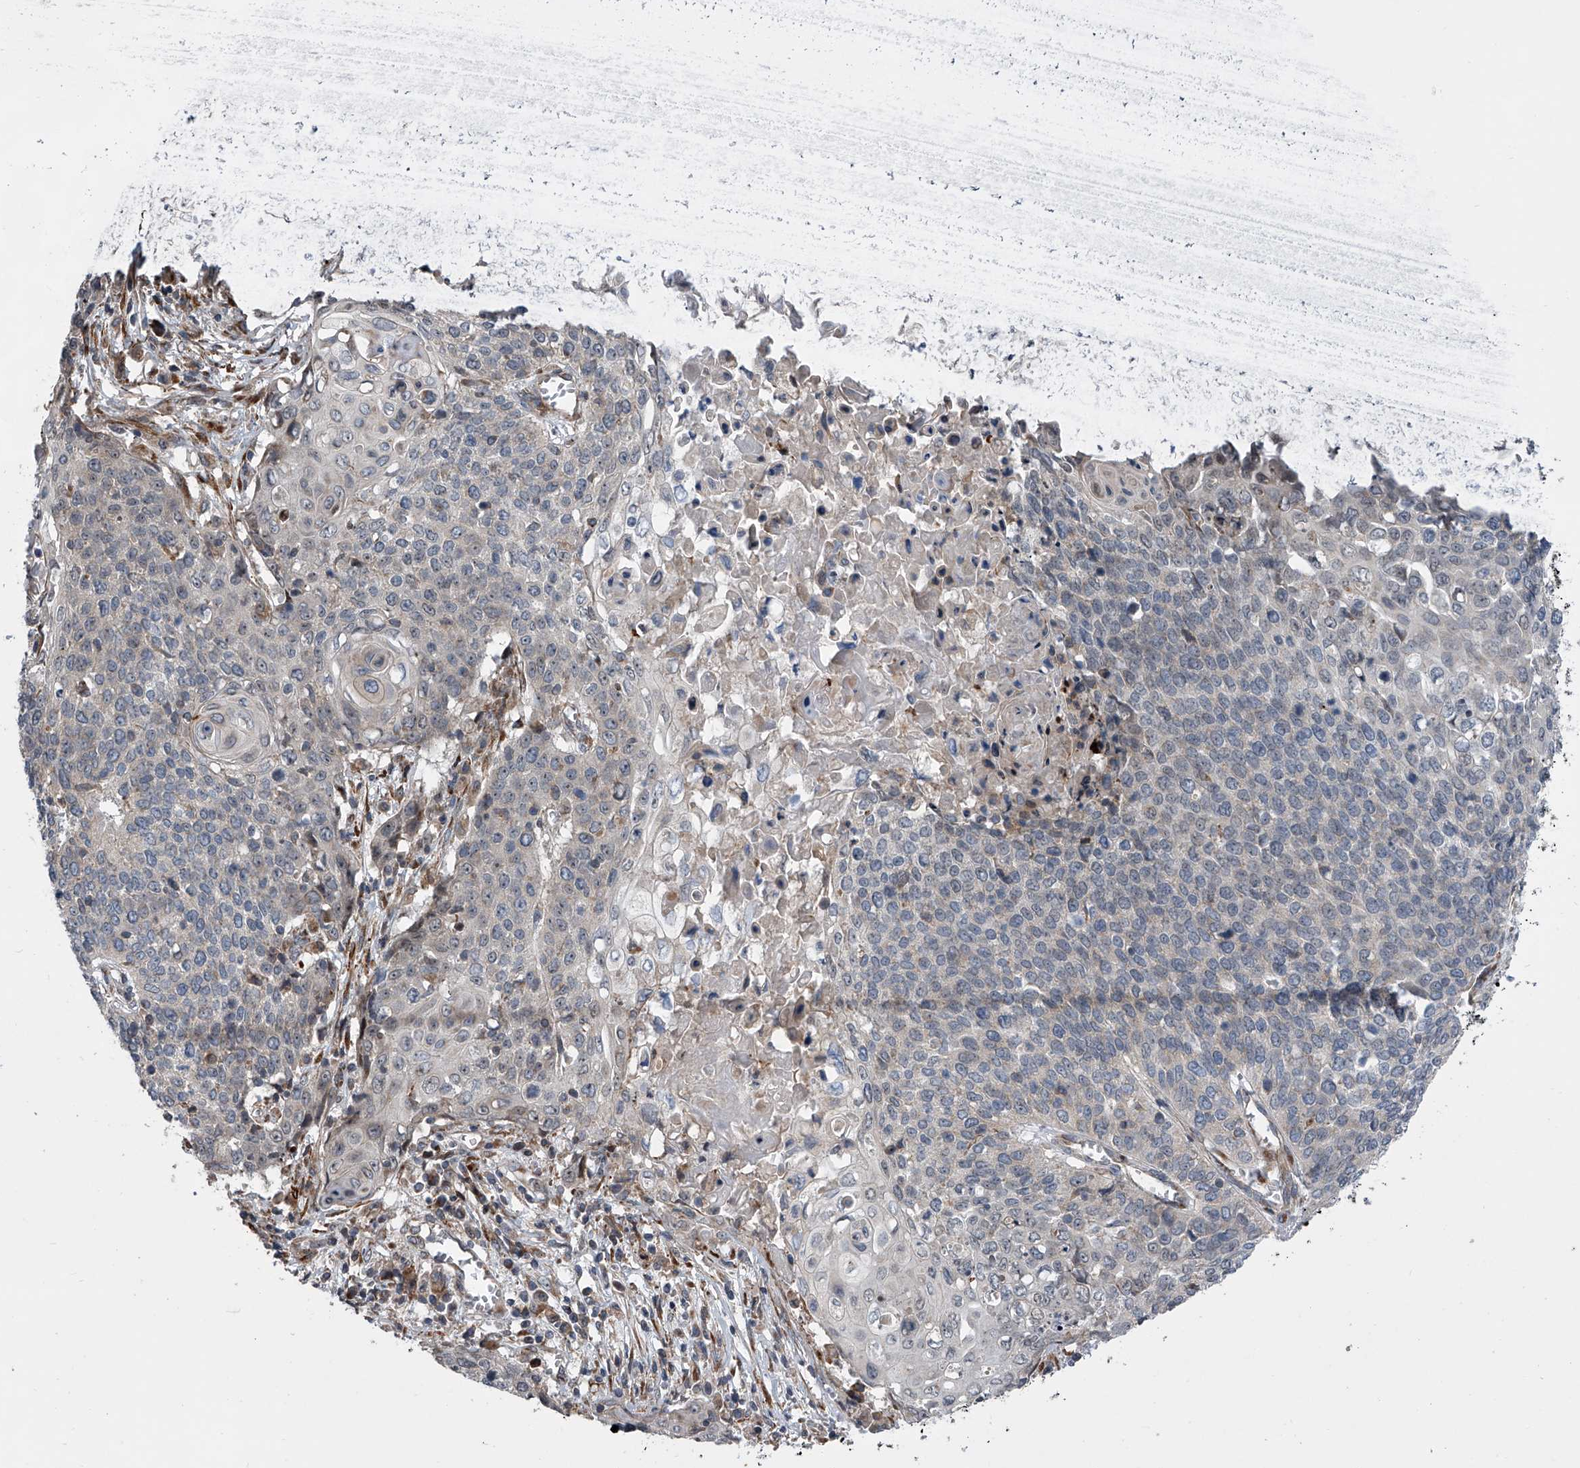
{"staining": {"intensity": "negative", "quantity": "none", "location": "none"}, "tissue": "cervical cancer", "cell_type": "Tumor cells", "image_type": "cancer", "snomed": [{"axis": "morphology", "description": "Squamous cell carcinoma, NOS"}, {"axis": "topography", "description": "Cervix"}], "caption": "The image exhibits no significant staining in tumor cells of squamous cell carcinoma (cervical).", "gene": "DLGAP2", "patient": {"sex": "female", "age": 39}}